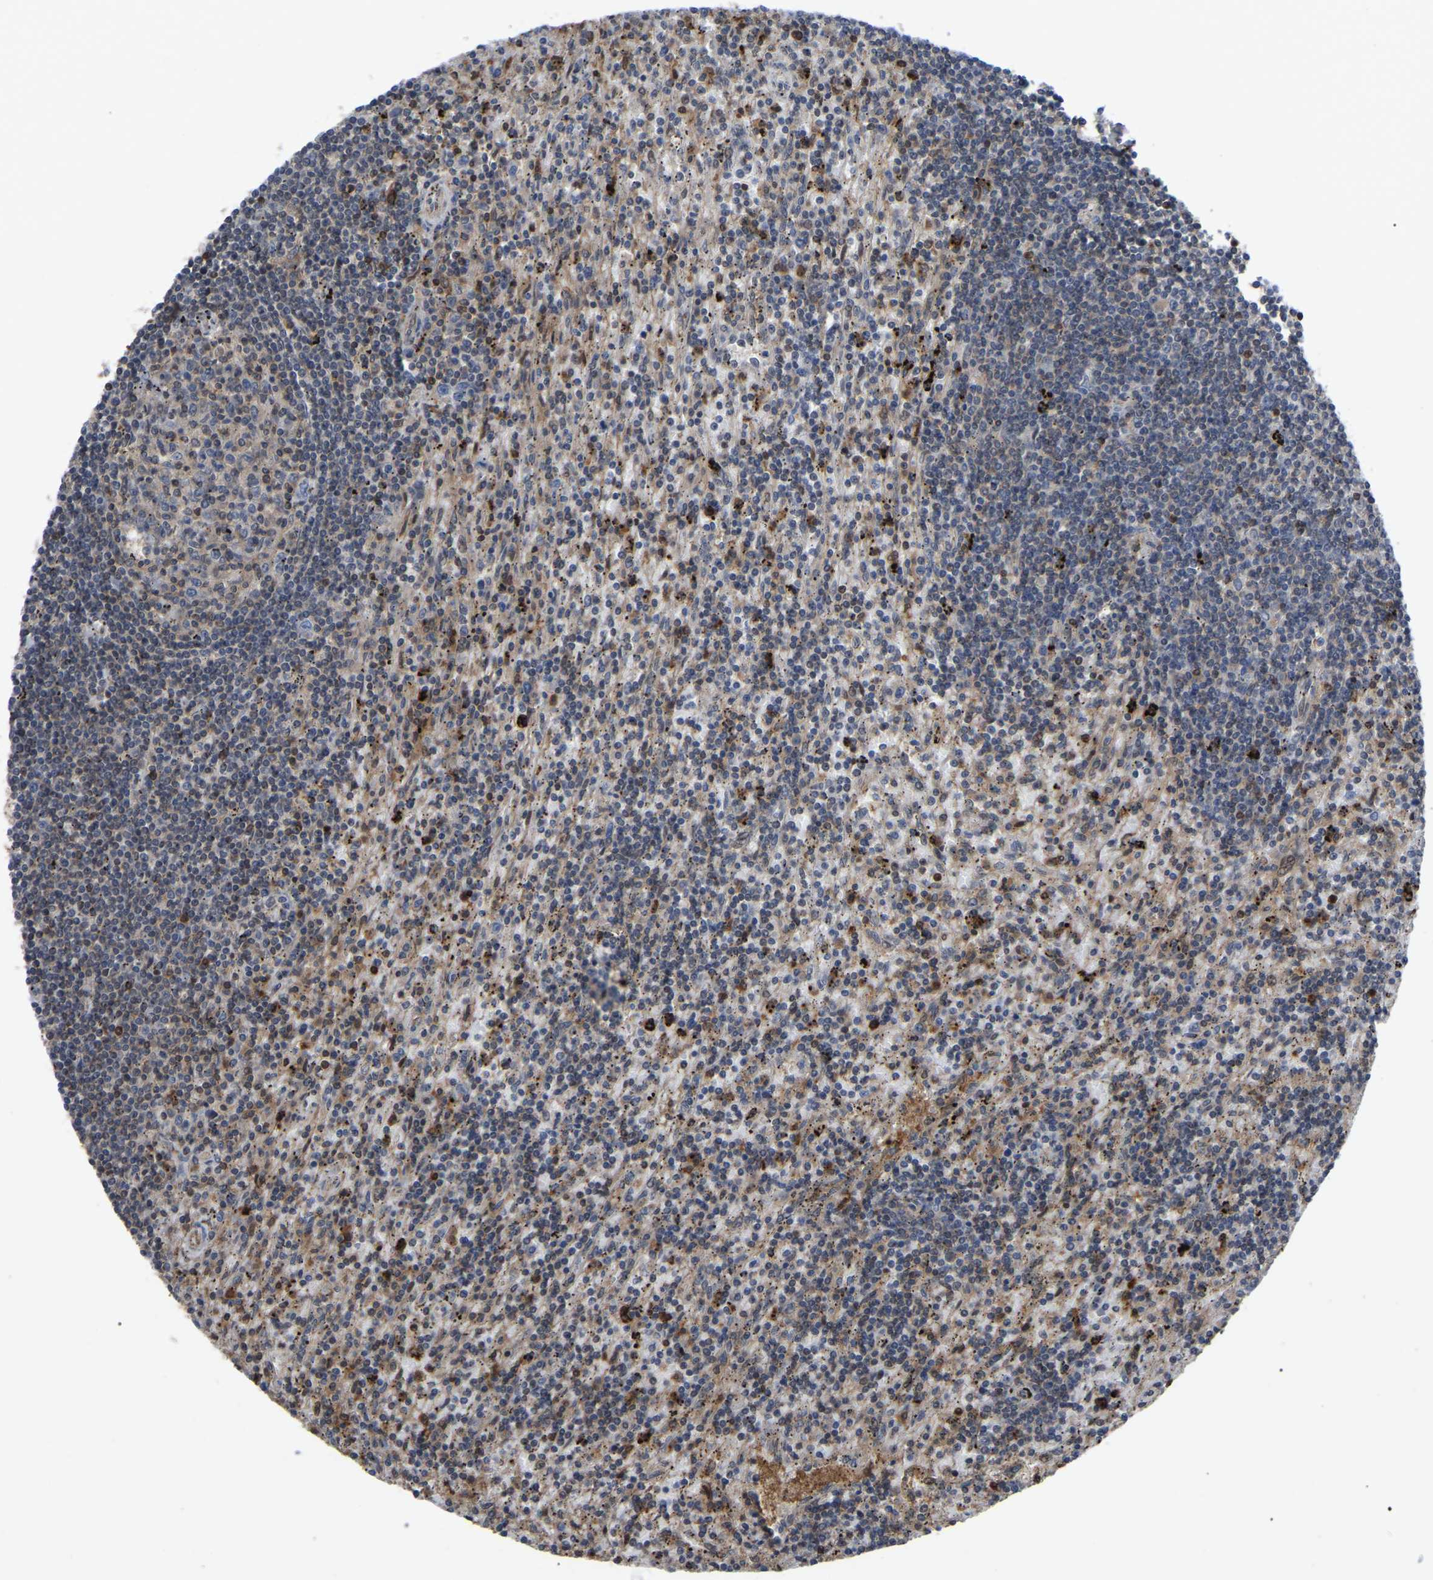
{"staining": {"intensity": "weak", "quantity": "25%-75%", "location": "cytoplasmic/membranous"}, "tissue": "lymphoma", "cell_type": "Tumor cells", "image_type": "cancer", "snomed": [{"axis": "morphology", "description": "Malignant lymphoma, non-Hodgkin's type, Low grade"}, {"axis": "topography", "description": "Spleen"}], "caption": "Immunohistochemical staining of human lymphoma exhibits low levels of weak cytoplasmic/membranous protein positivity in approximately 25%-75% of tumor cells. (DAB (3,3'-diaminobenzidine) = brown stain, brightfield microscopy at high magnification).", "gene": "CIT", "patient": {"sex": "male", "age": 76}}